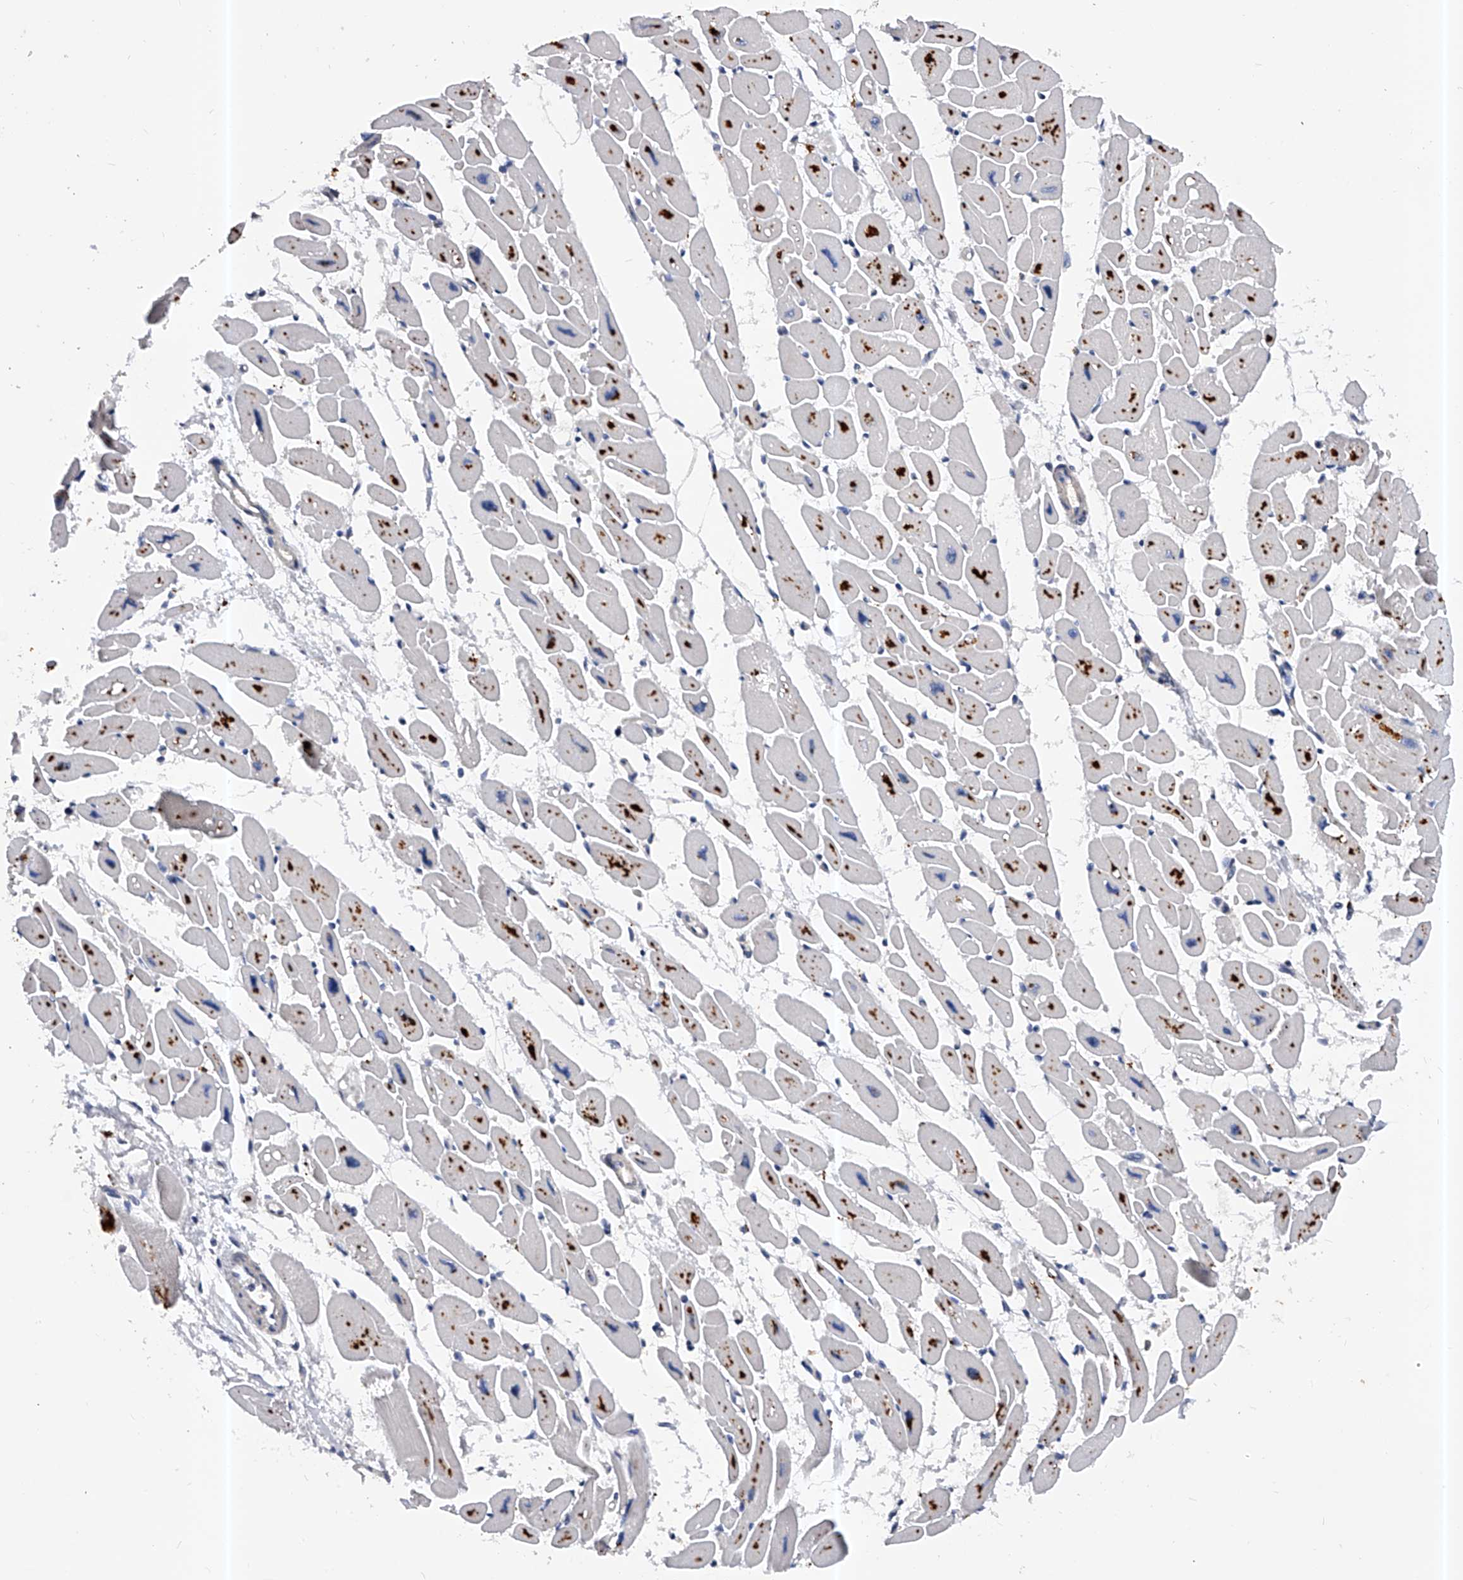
{"staining": {"intensity": "moderate", "quantity": "25%-75%", "location": "cytoplasmic/membranous"}, "tissue": "heart muscle", "cell_type": "Cardiomyocytes", "image_type": "normal", "snomed": [{"axis": "morphology", "description": "Normal tissue, NOS"}, {"axis": "topography", "description": "Heart"}], "caption": "A histopathology image of human heart muscle stained for a protein demonstrates moderate cytoplasmic/membranous brown staining in cardiomyocytes. The protein of interest is stained brown, and the nuclei are stained in blue (DAB IHC with brightfield microscopy, high magnification).", "gene": "PPP5C", "patient": {"sex": "female", "age": 54}}